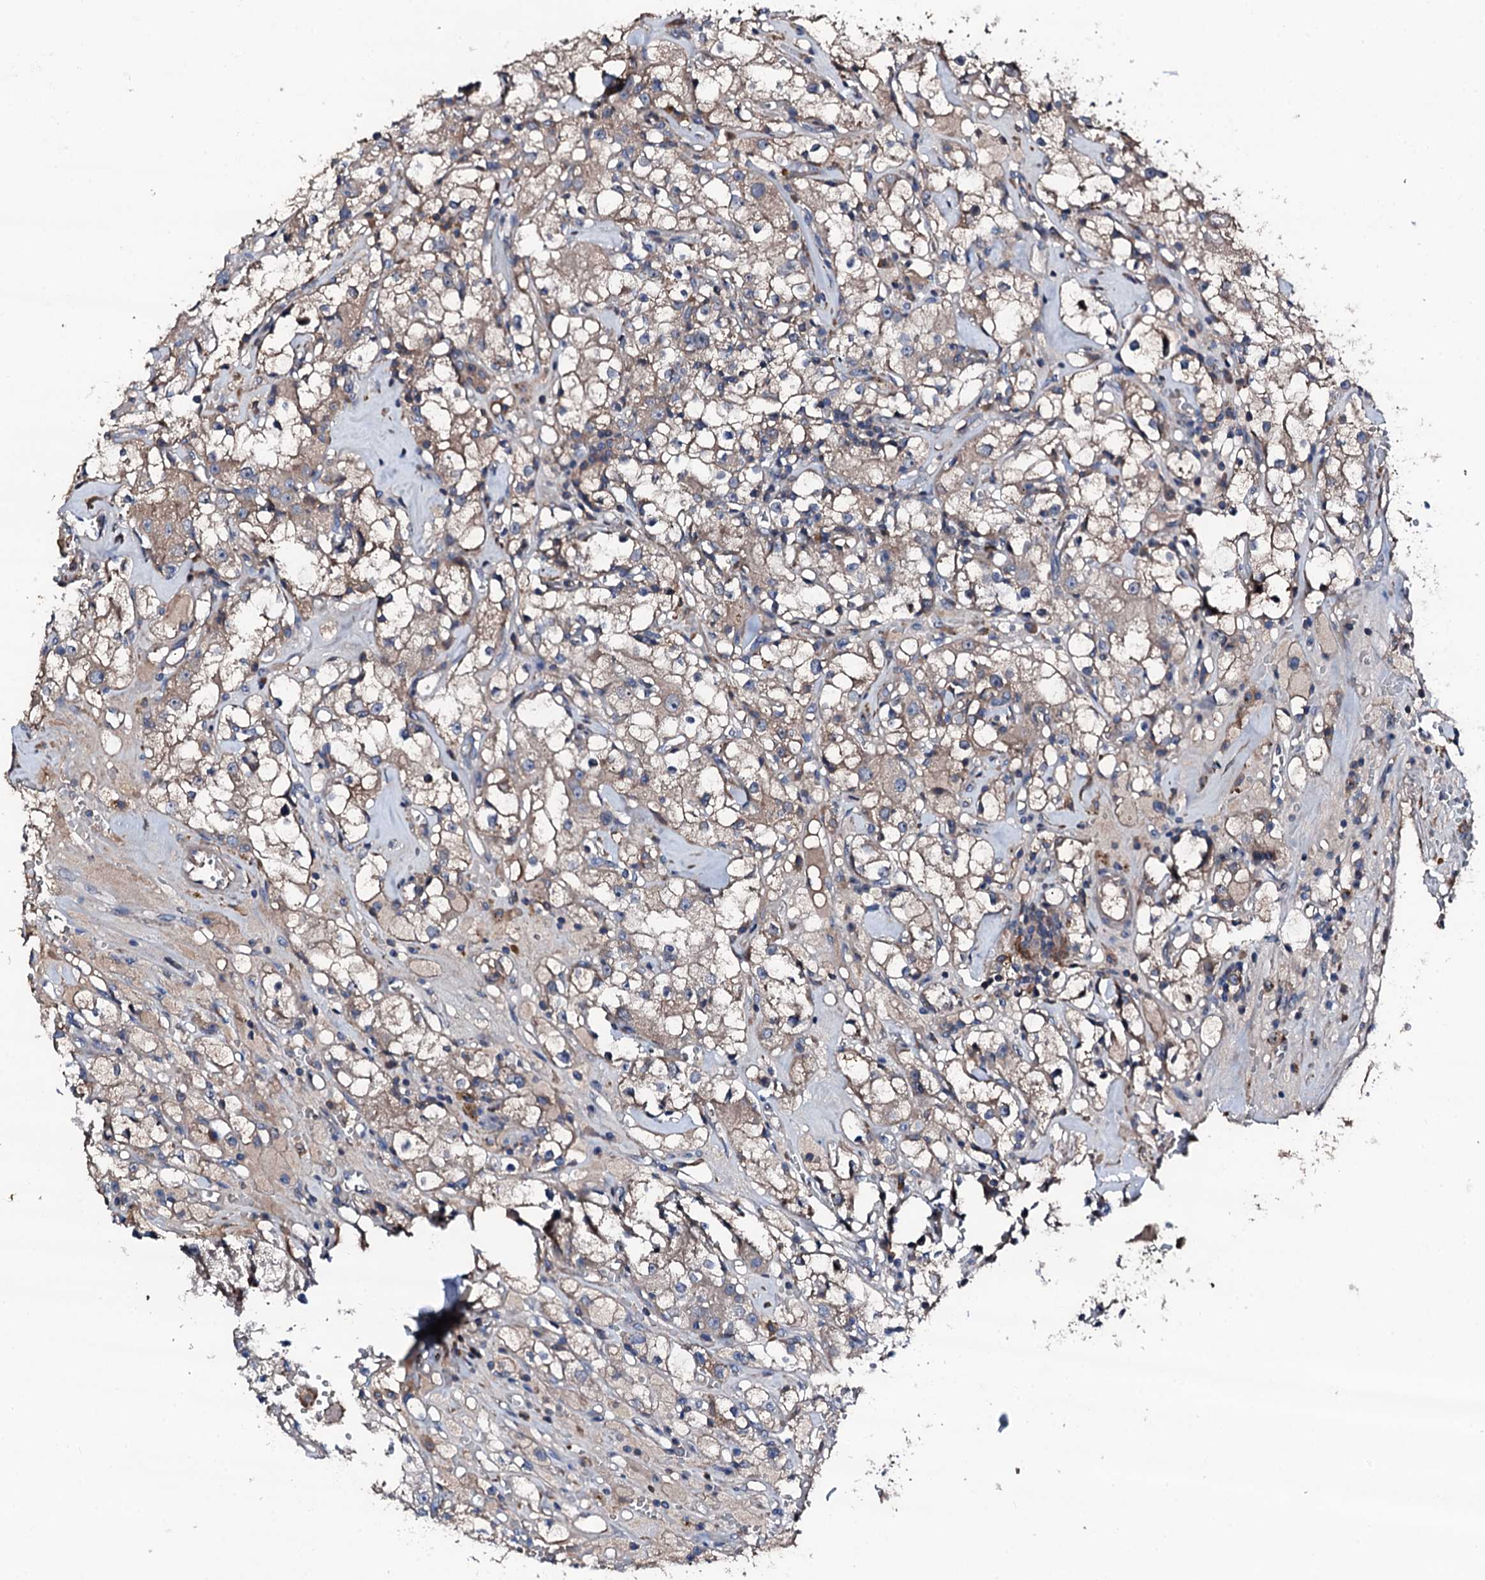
{"staining": {"intensity": "weak", "quantity": "<25%", "location": "cytoplasmic/membranous"}, "tissue": "renal cancer", "cell_type": "Tumor cells", "image_type": "cancer", "snomed": [{"axis": "morphology", "description": "Adenocarcinoma, NOS"}, {"axis": "topography", "description": "Kidney"}], "caption": "Tumor cells are negative for protein expression in human renal adenocarcinoma.", "gene": "TRAFD1", "patient": {"sex": "male", "age": 56}}